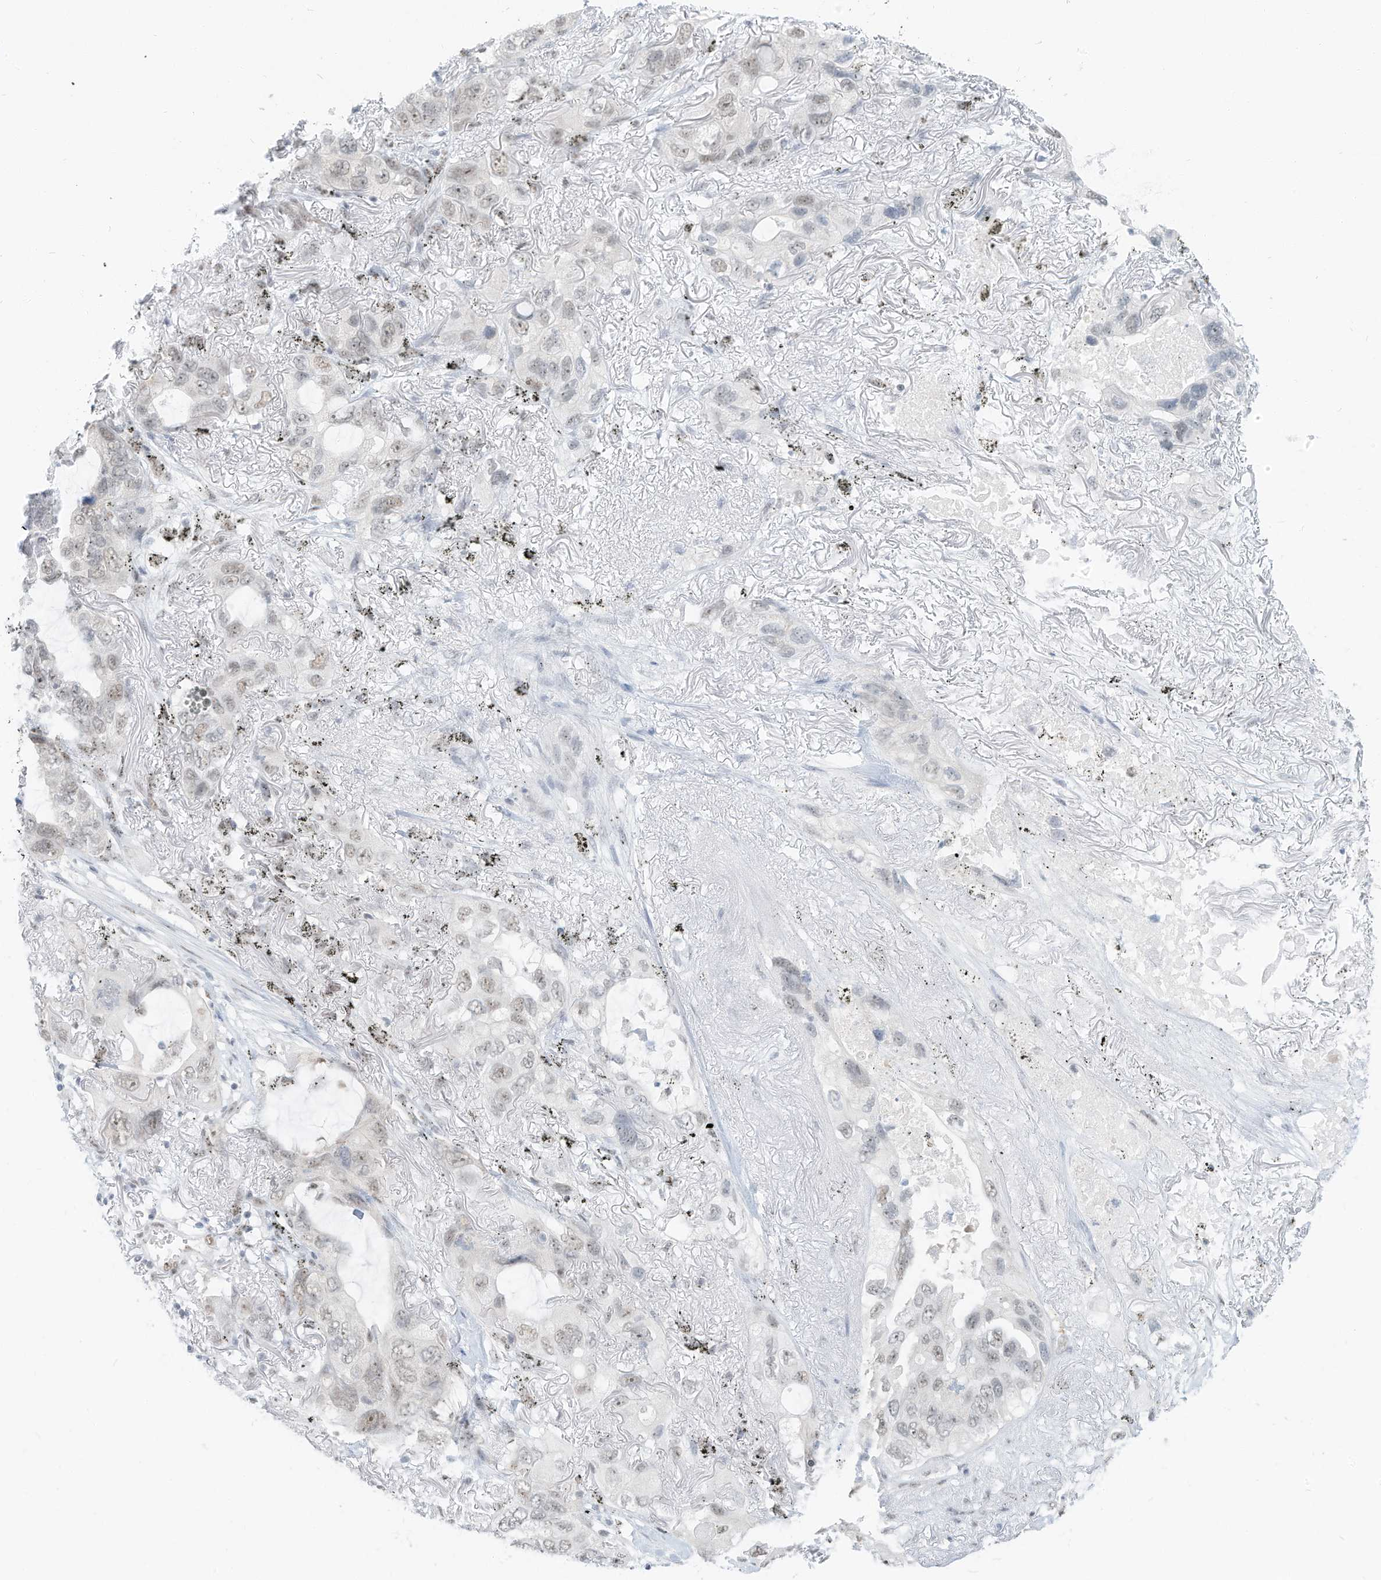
{"staining": {"intensity": "weak", "quantity": "<25%", "location": "nuclear"}, "tissue": "lung cancer", "cell_type": "Tumor cells", "image_type": "cancer", "snomed": [{"axis": "morphology", "description": "Squamous cell carcinoma, NOS"}, {"axis": "topography", "description": "Lung"}], "caption": "An image of human lung cancer is negative for staining in tumor cells.", "gene": "PGC", "patient": {"sex": "female", "age": 73}}